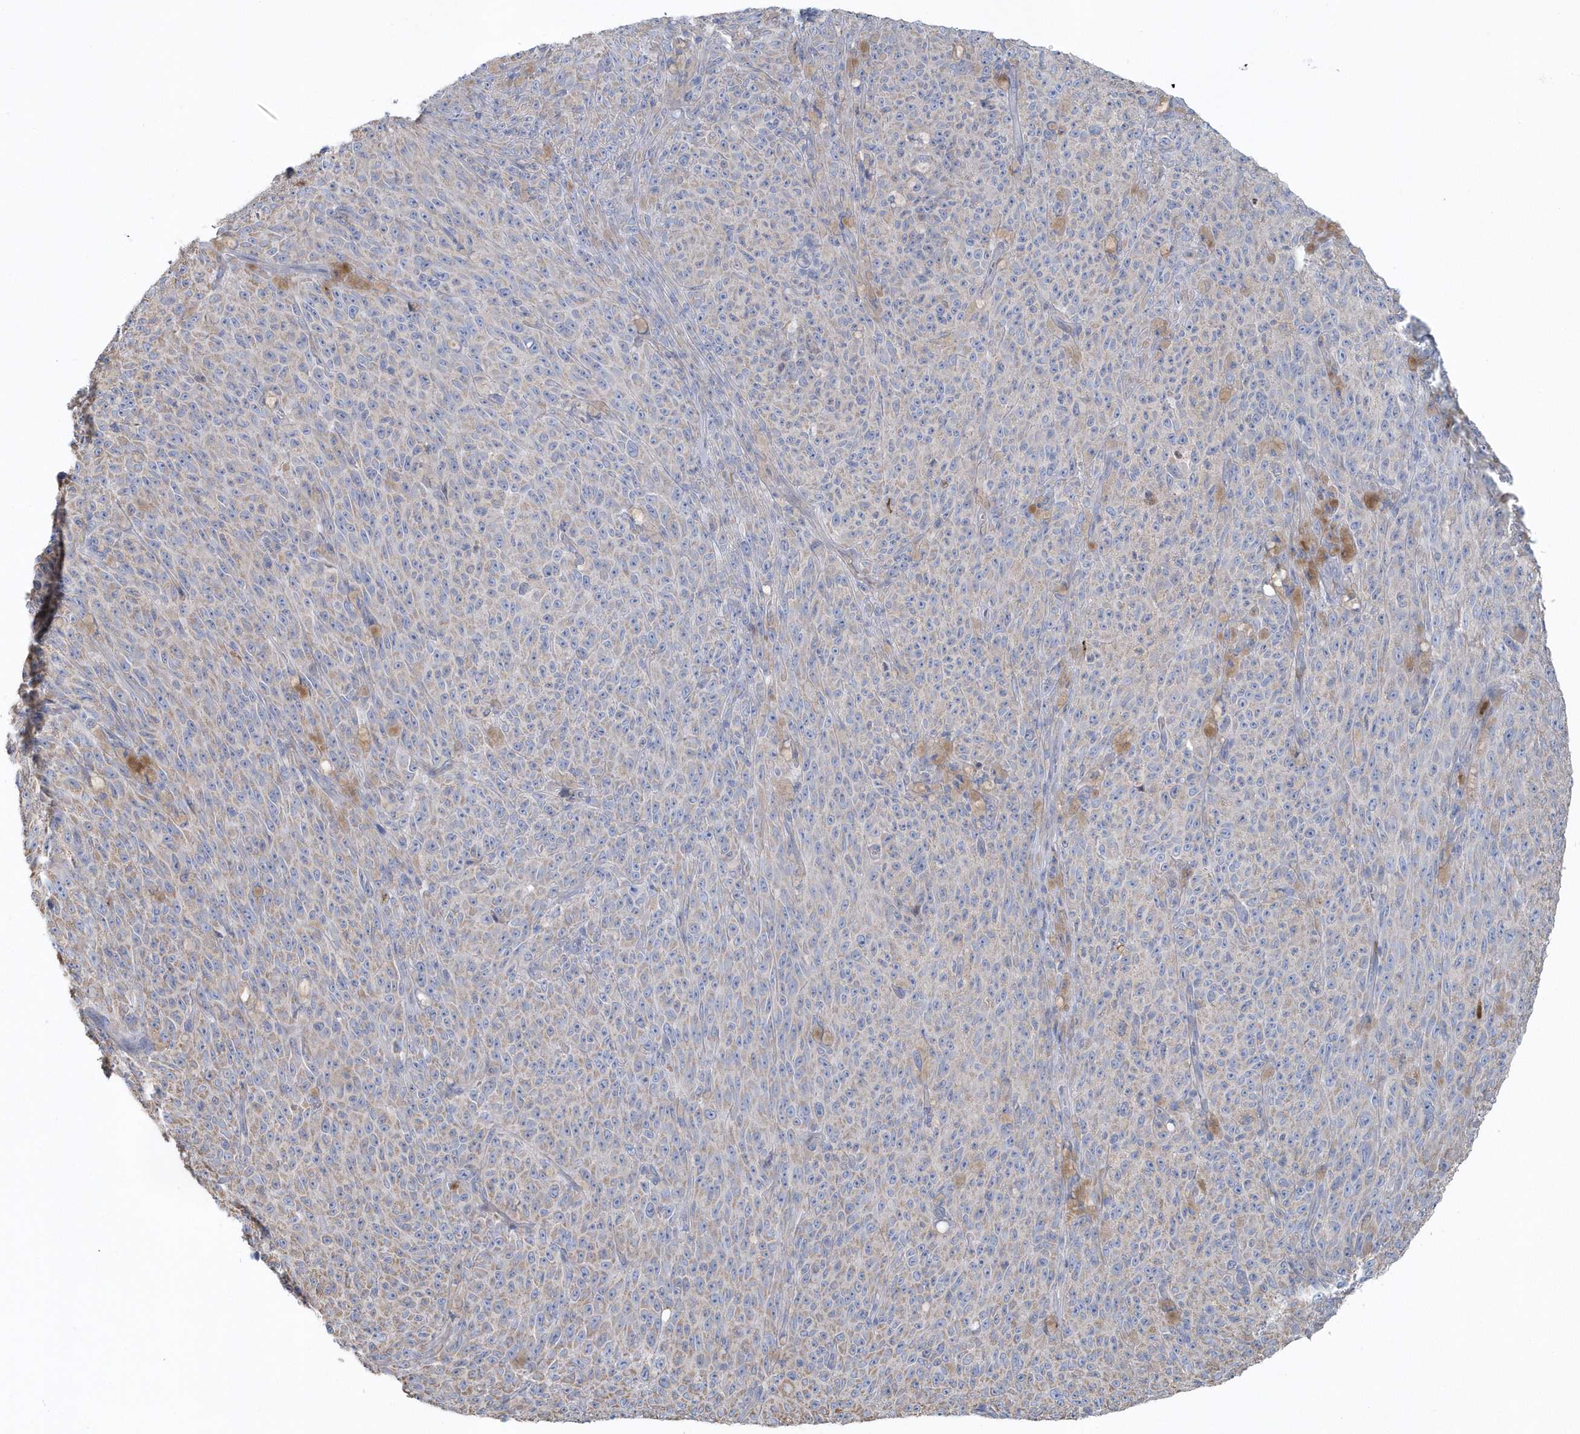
{"staining": {"intensity": "negative", "quantity": "none", "location": "none"}, "tissue": "melanoma", "cell_type": "Tumor cells", "image_type": "cancer", "snomed": [{"axis": "morphology", "description": "Malignant melanoma, NOS"}, {"axis": "topography", "description": "Skin"}], "caption": "Melanoma was stained to show a protein in brown. There is no significant staining in tumor cells.", "gene": "SPATA18", "patient": {"sex": "female", "age": 82}}